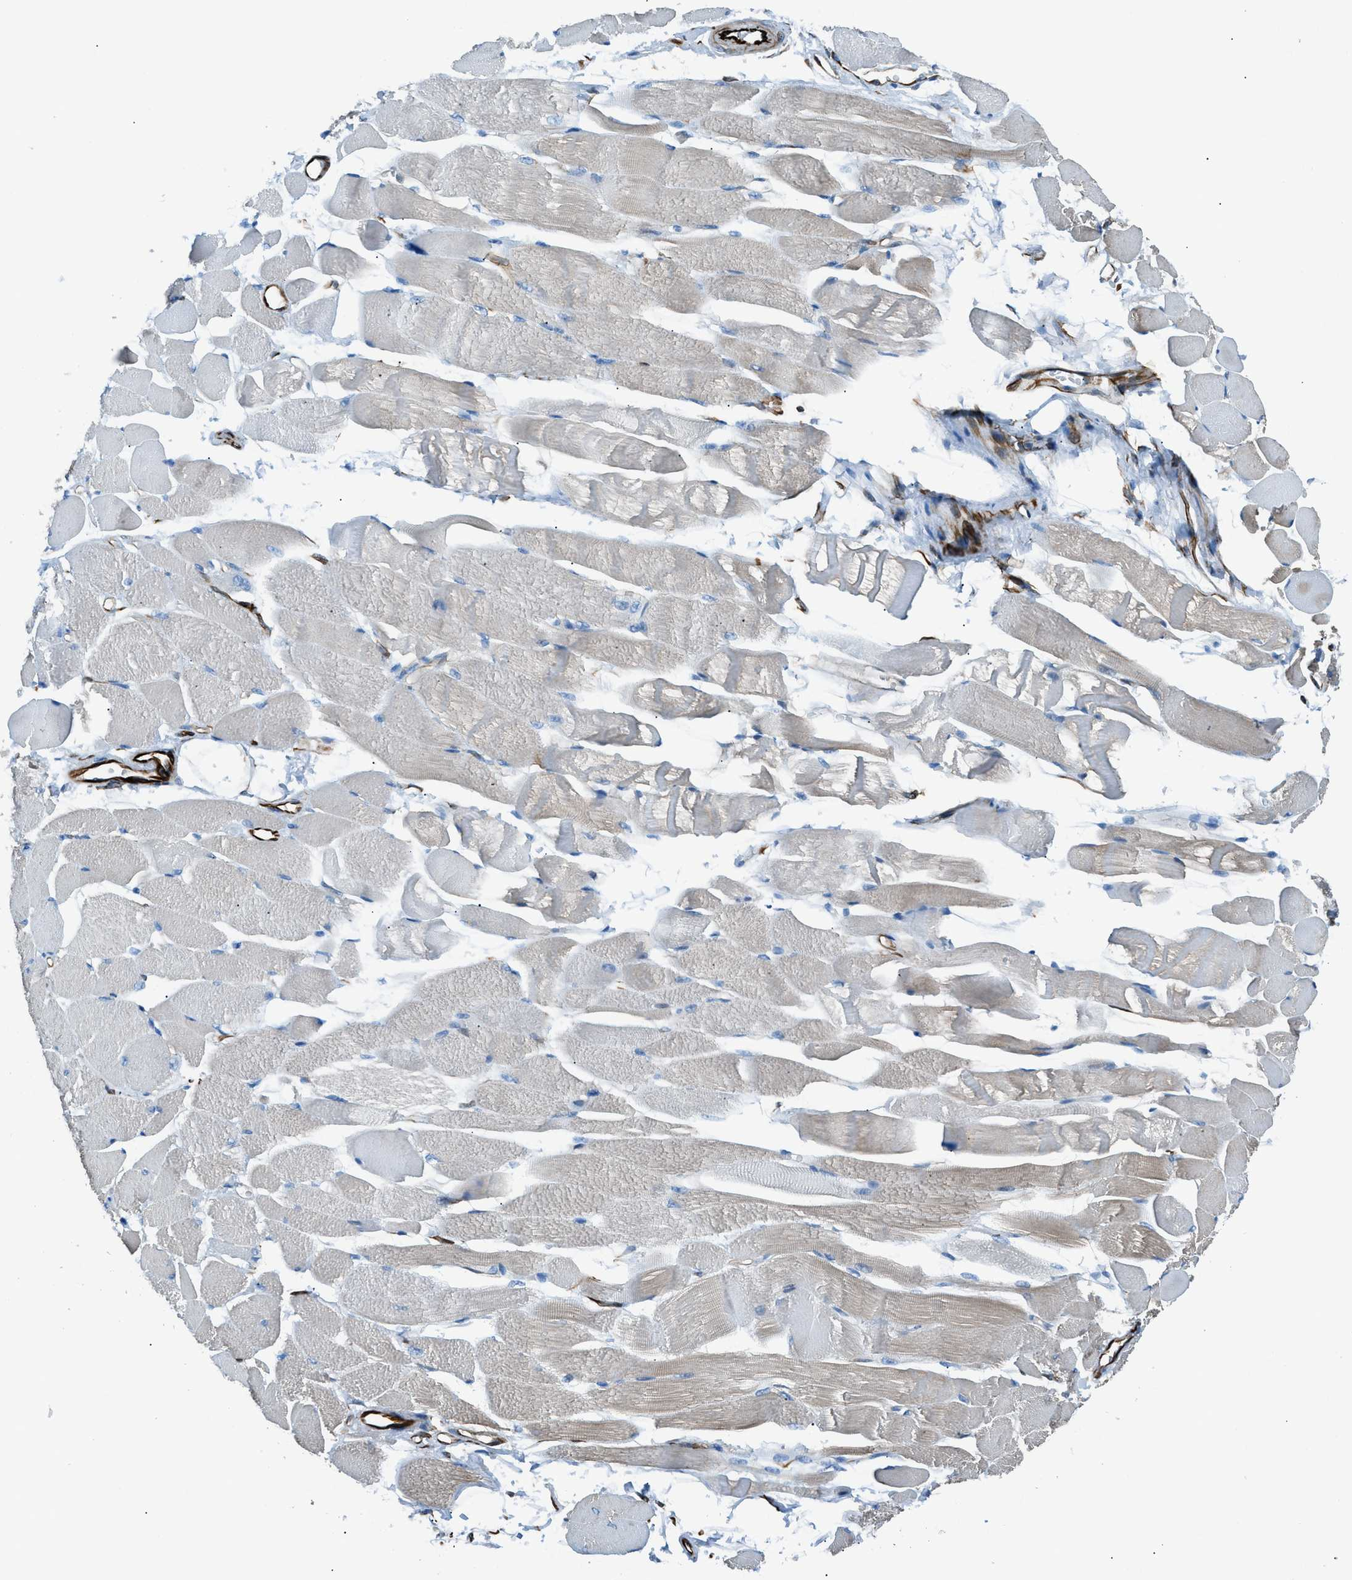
{"staining": {"intensity": "weak", "quantity": "25%-75%", "location": "cytoplasmic/membranous"}, "tissue": "skeletal muscle", "cell_type": "Myocytes", "image_type": "normal", "snomed": [{"axis": "morphology", "description": "Normal tissue, NOS"}, {"axis": "topography", "description": "Skeletal muscle"}, {"axis": "topography", "description": "Peripheral nerve tissue"}], "caption": "A photomicrograph showing weak cytoplasmic/membranous expression in approximately 25%-75% of myocytes in unremarkable skeletal muscle, as visualized by brown immunohistochemical staining.", "gene": "CABP7", "patient": {"sex": "female", "age": 84}}